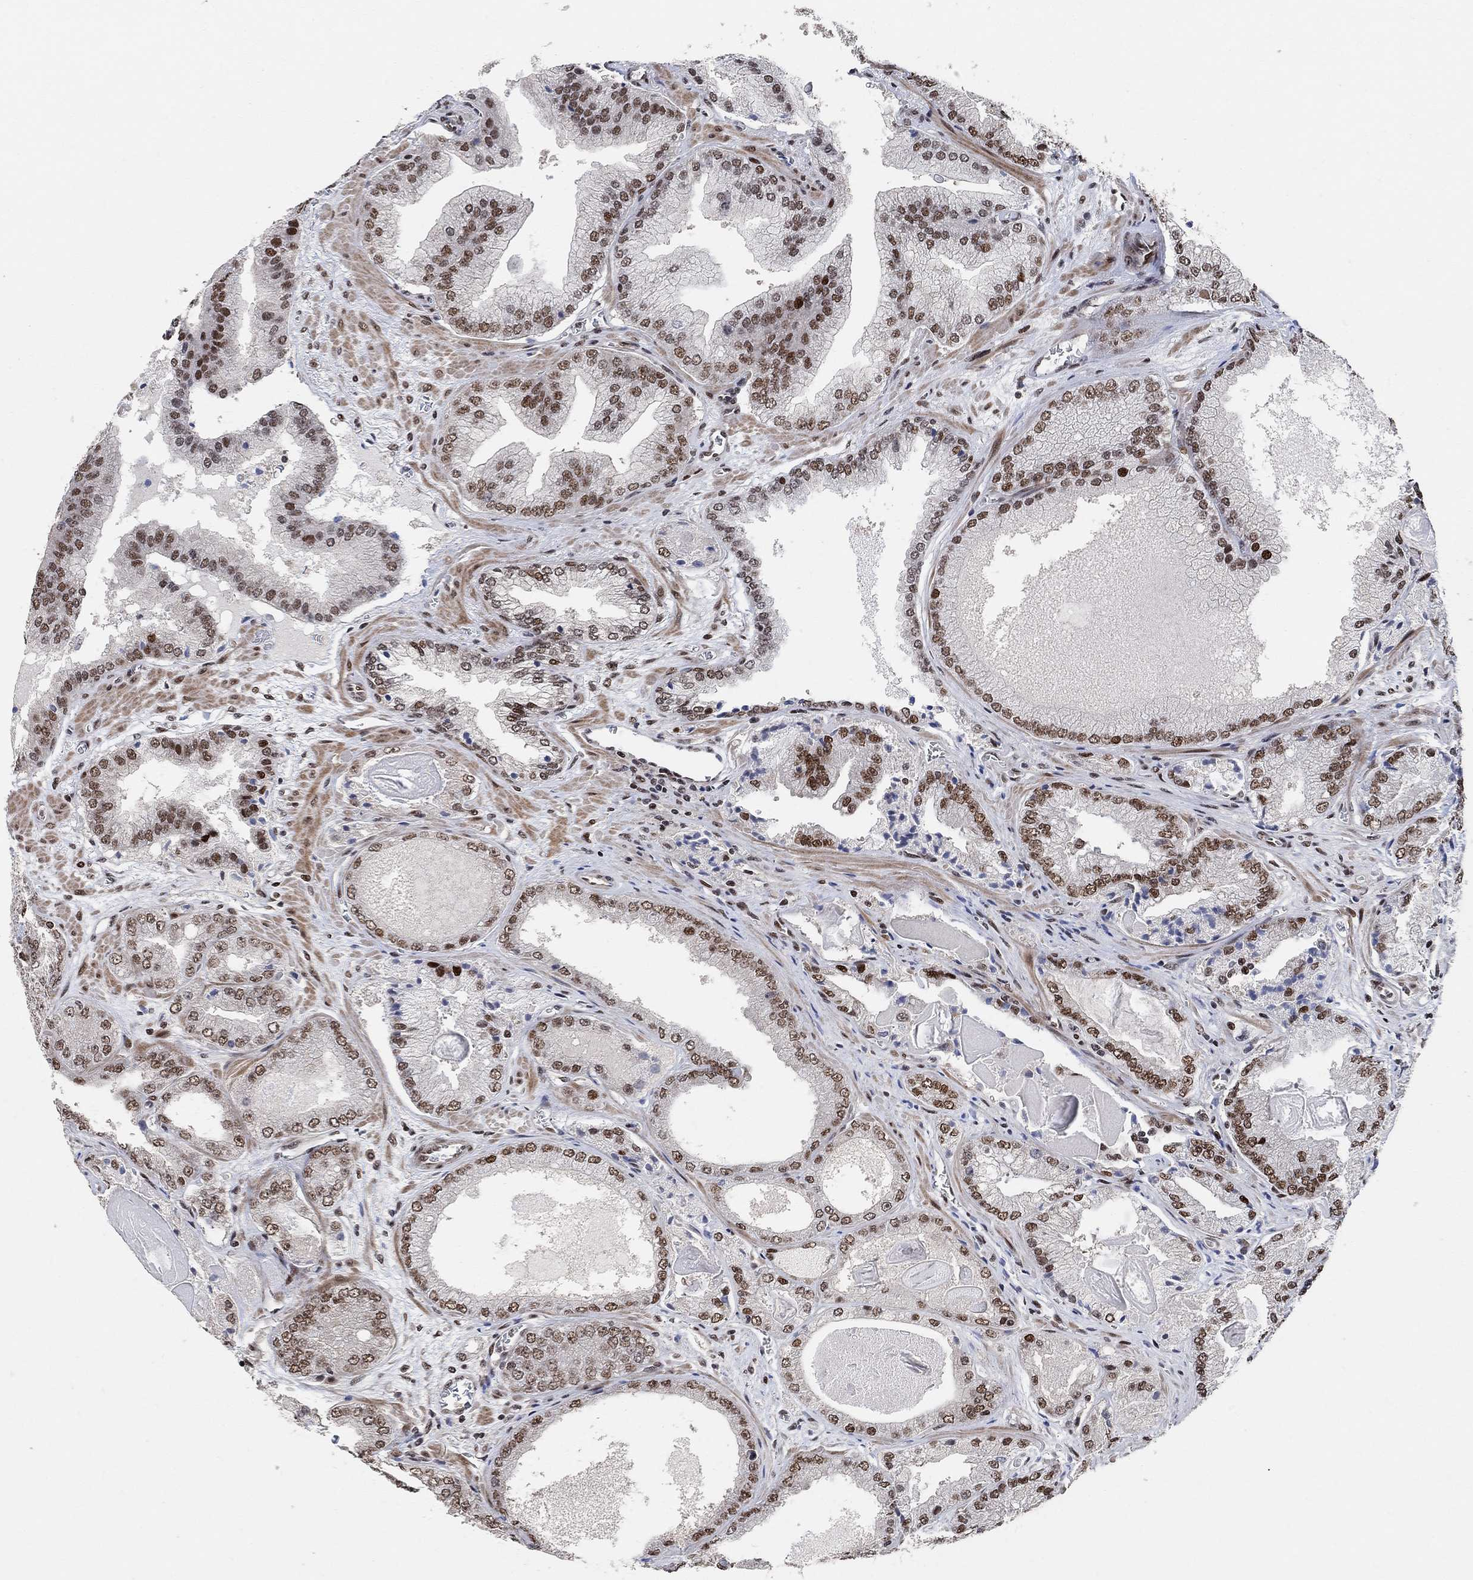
{"staining": {"intensity": "strong", "quantity": ">75%", "location": "nuclear"}, "tissue": "prostate cancer", "cell_type": "Tumor cells", "image_type": "cancer", "snomed": [{"axis": "morphology", "description": "Adenocarcinoma, Low grade"}, {"axis": "topography", "description": "Prostate"}], "caption": "Brown immunohistochemical staining in prostate cancer (low-grade adenocarcinoma) shows strong nuclear expression in about >75% of tumor cells. The staining was performed using DAB (3,3'-diaminobenzidine), with brown indicating positive protein expression. Nuclei are stained blue with hematoxylin.", "gene": "E4F1", "patient": {"sex": "male", "age": 72}}